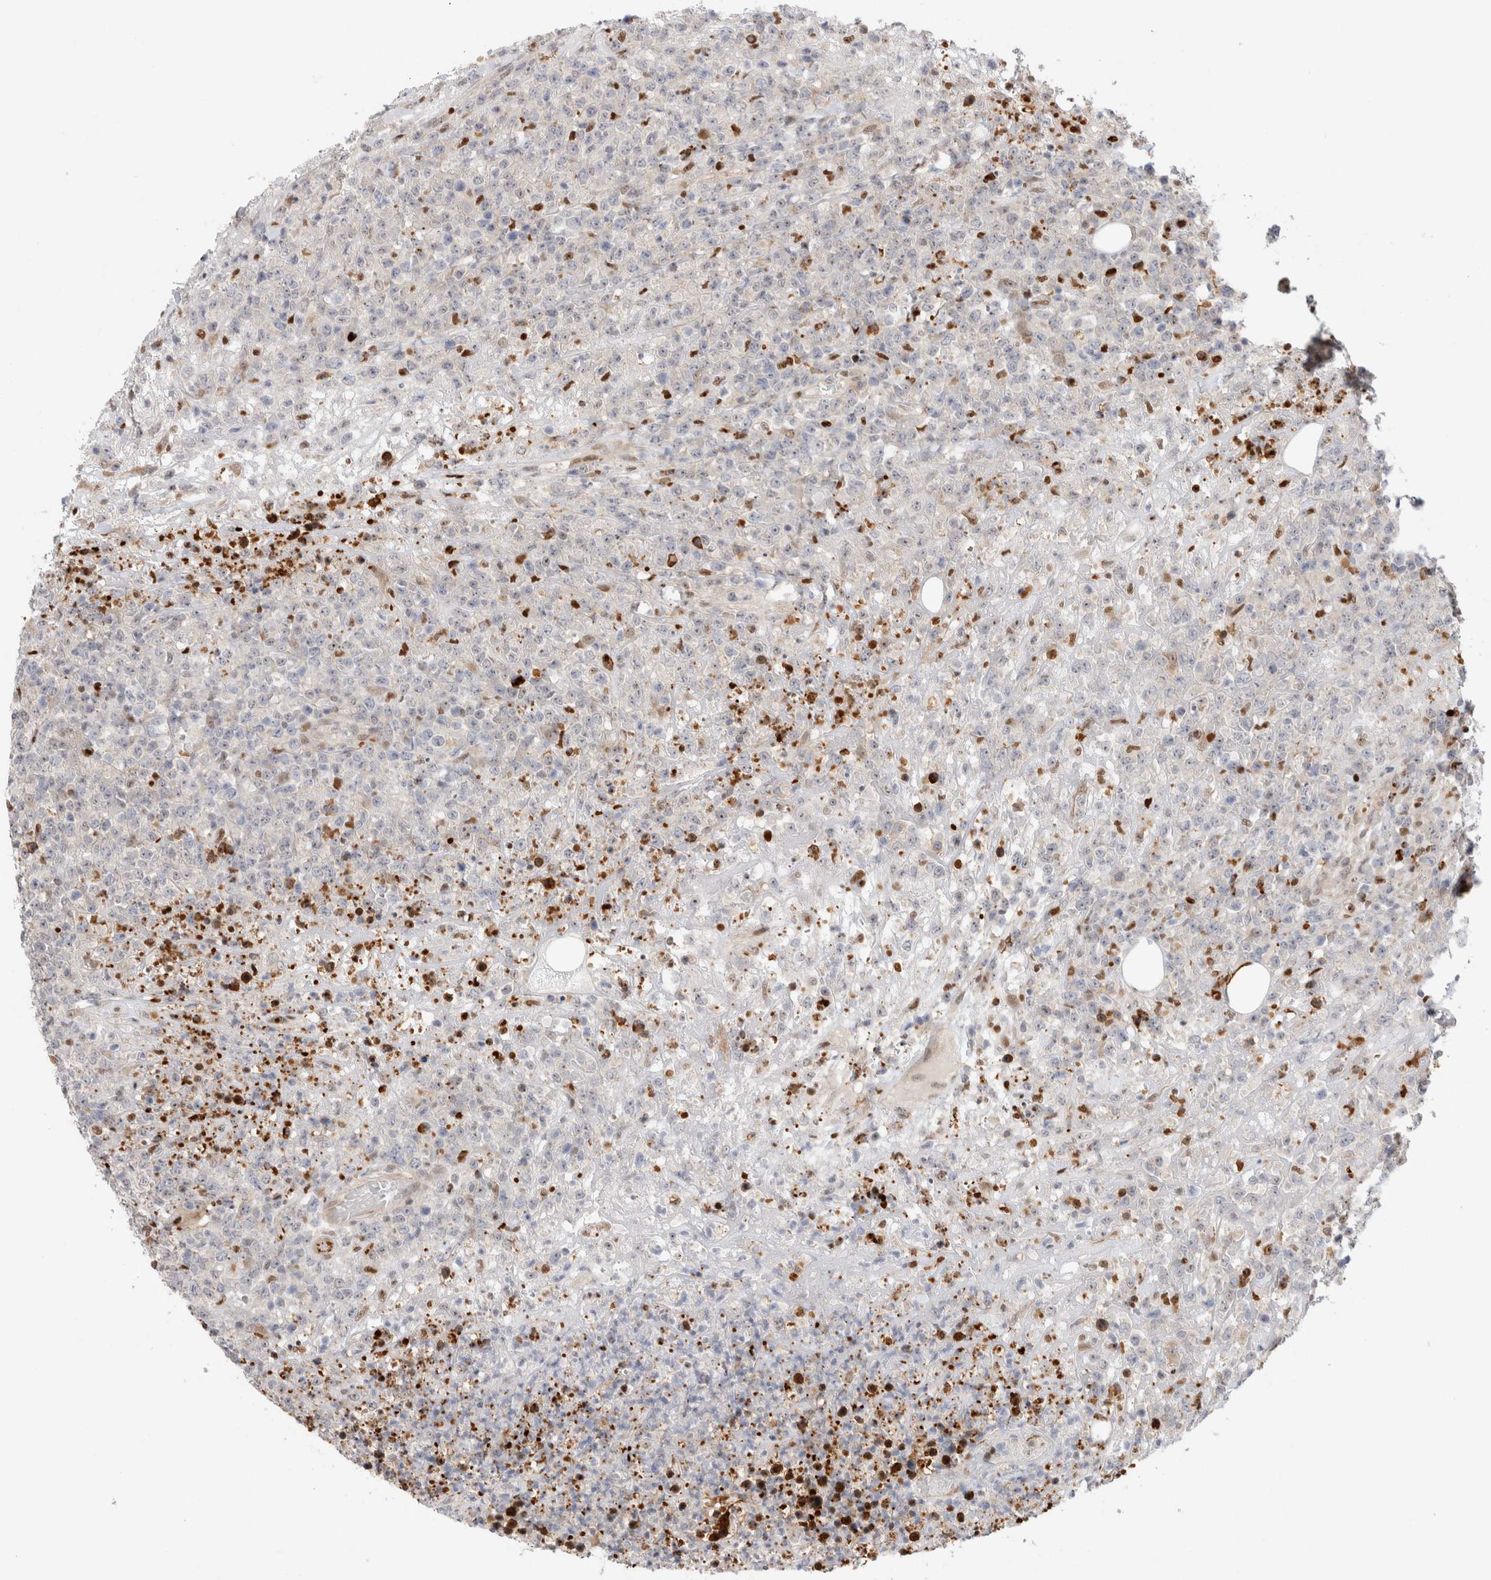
{"staining": {"intensity": "negative", "quantity": "none", "location": "none"}, "tissue": "lymphoma", "cell_type": "Tumor cells", "image_type": "cancer", "snomed": [{"axis": "morphology", "description": "Malignant lymphoma, non-Hodgkin's type, High grade"}, {"axis": "topography", "description": "Colon"}], "caption": "The photomicrograph reveals no significant staining in tumor cells of lymphoma.", "gene": "TCF4", "patient": {"sex": "female", "age": 53}}